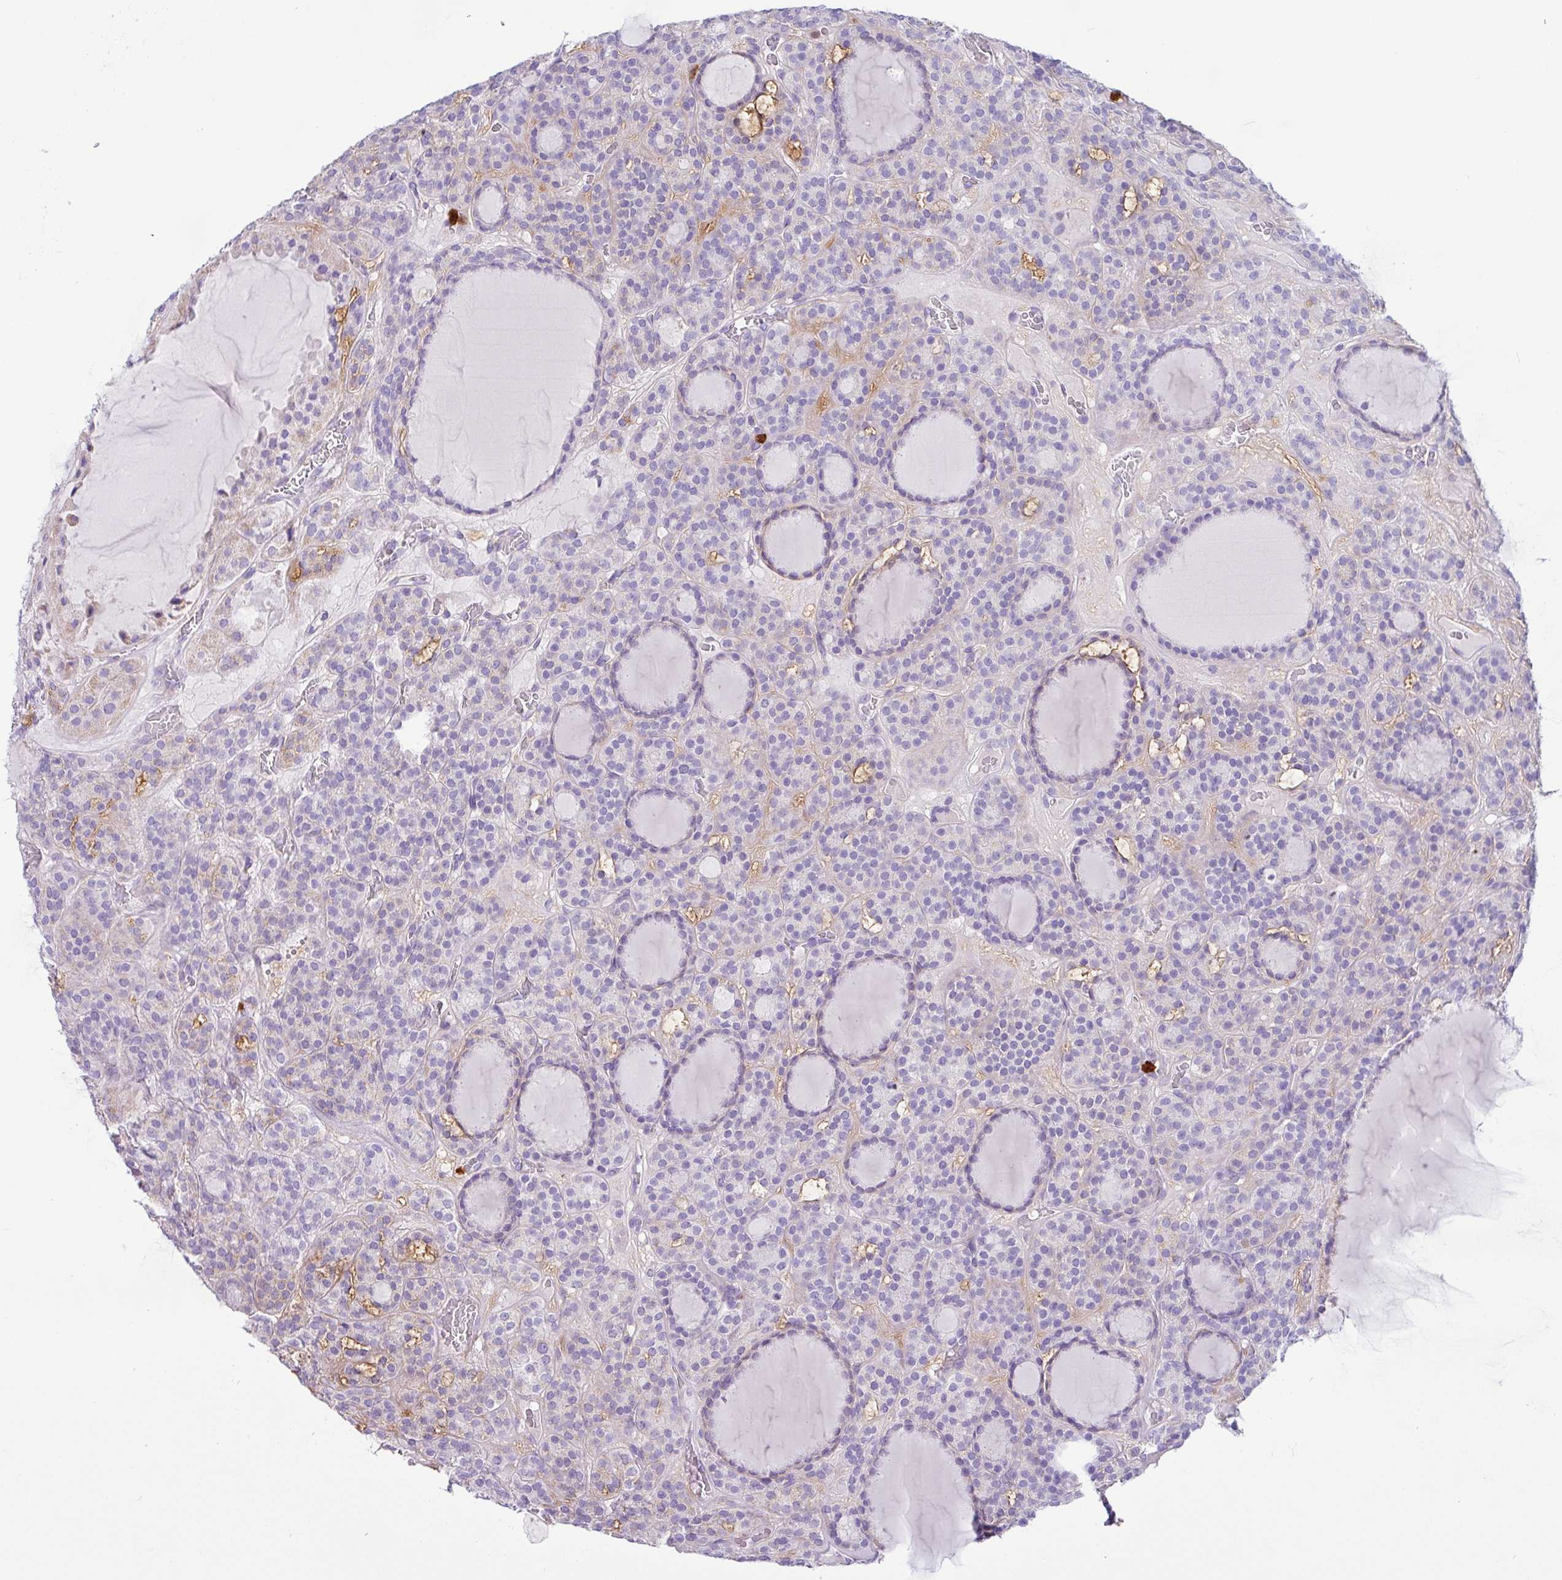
{"staining": {"intensity": "negative", "quantity": "none", "location": "none"}, "tissue": "thyroid cancer", "cell_type": "Tumor cells", "image_type": "cancer", "snomed": [{"axis": "morphology", "description": "Follicular adenoma carcinoma, NOS"}, {"axis": "topography", "description": "Thyroid gland"}], "caption": "This is an immunohistochemistry image of thyroid cancer. There is no staining in tumor cells.", "gene": "SH2D3C", "patient": {"sex": "female", "age": 63}}